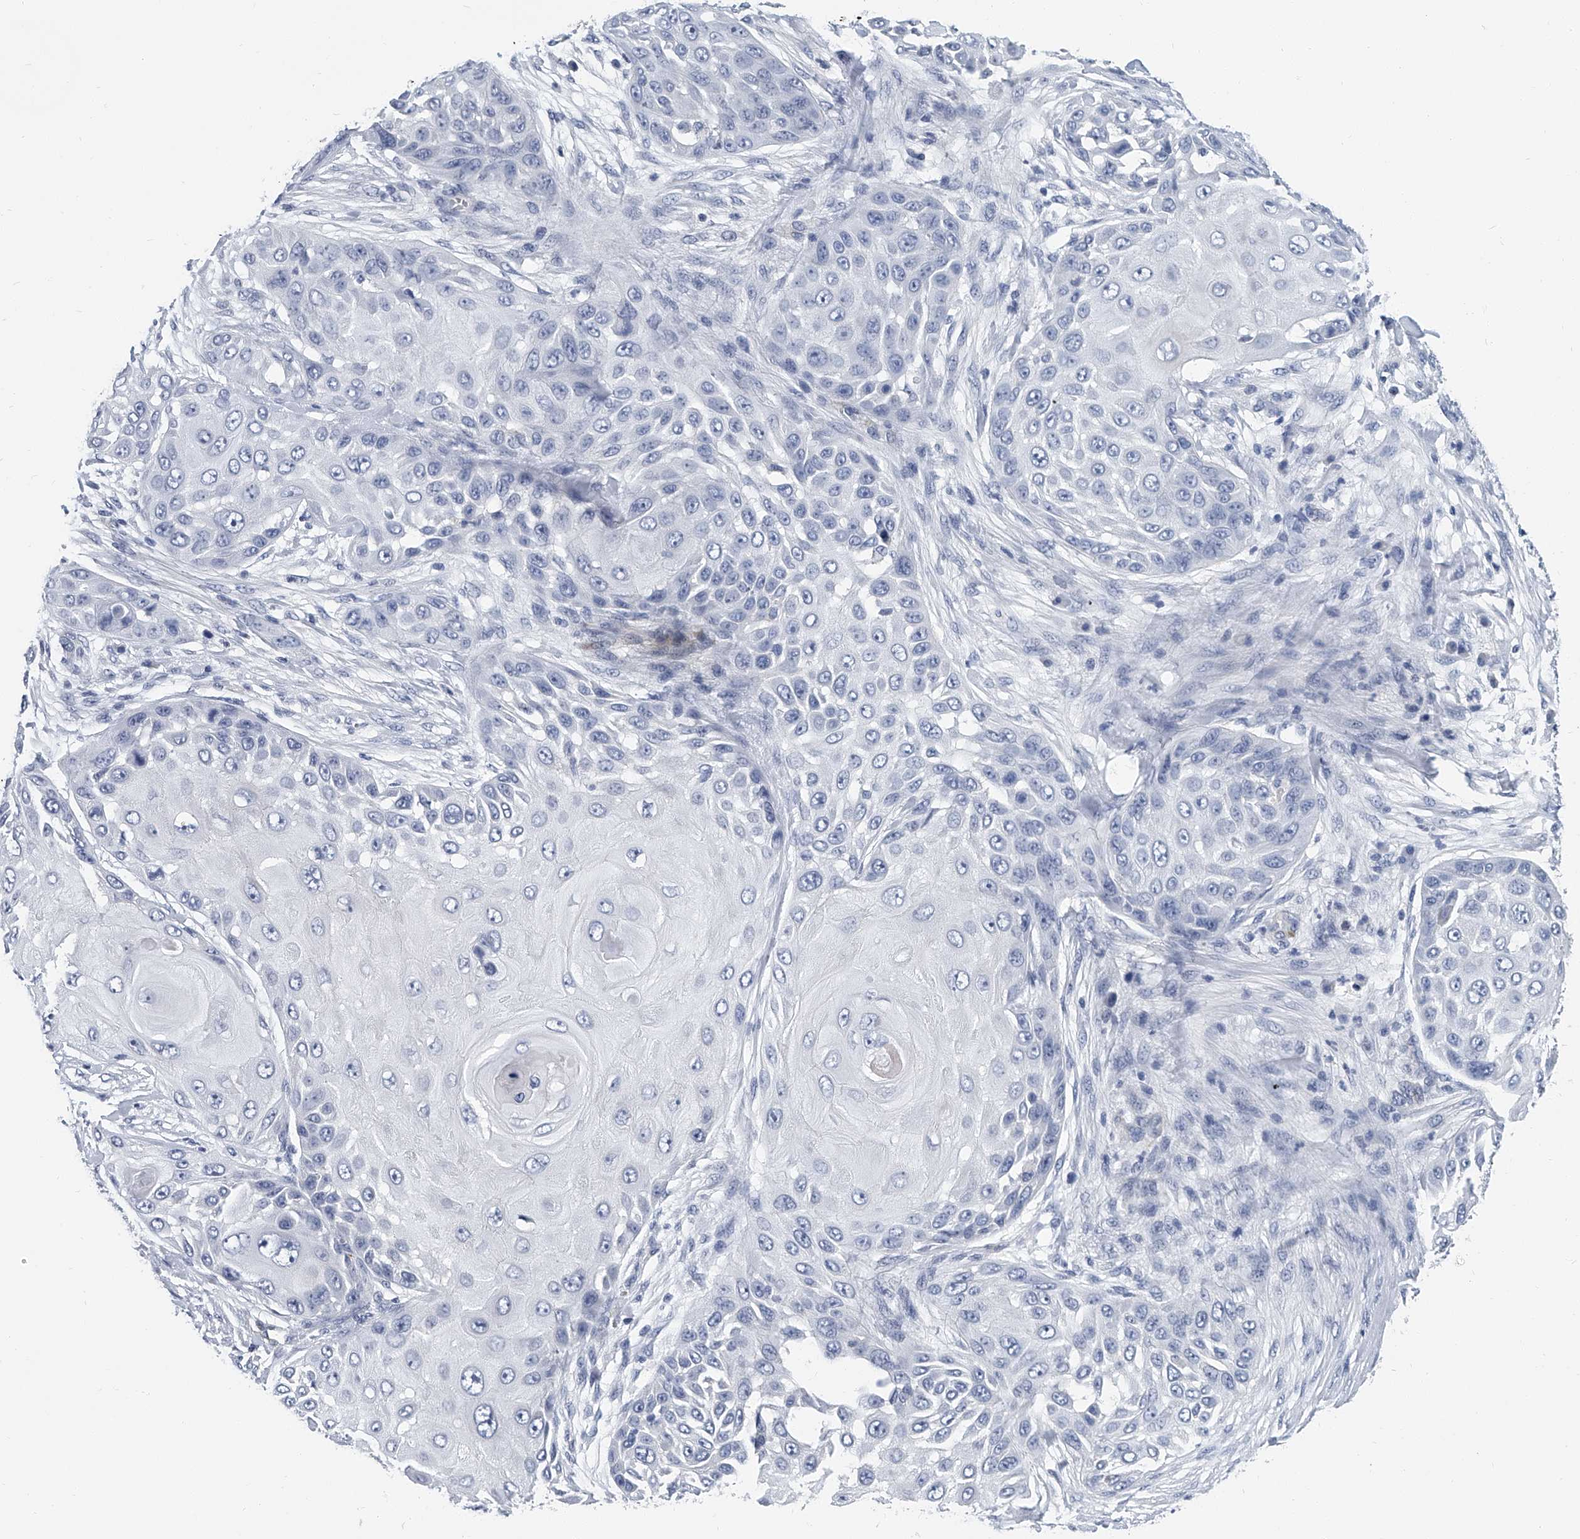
{"staining": {"intensity": "negative", "quantity": "none", "location": "none"}, "tissue": "skin cancer", "cell_type": "Tumor cells", "image_type": "cancer", "snomed": [{"axis": "morphology", "description": "Squamous cell carcinoma, NOS"}, {"axis": "topography", "description": "Skin"}], "caption": "The image shows no significant expression in tumor cells of skin cancer (squamous cell carcinoma).", "gene": "KIRREL1", "patient": {"sex": "female", "age": 44}}